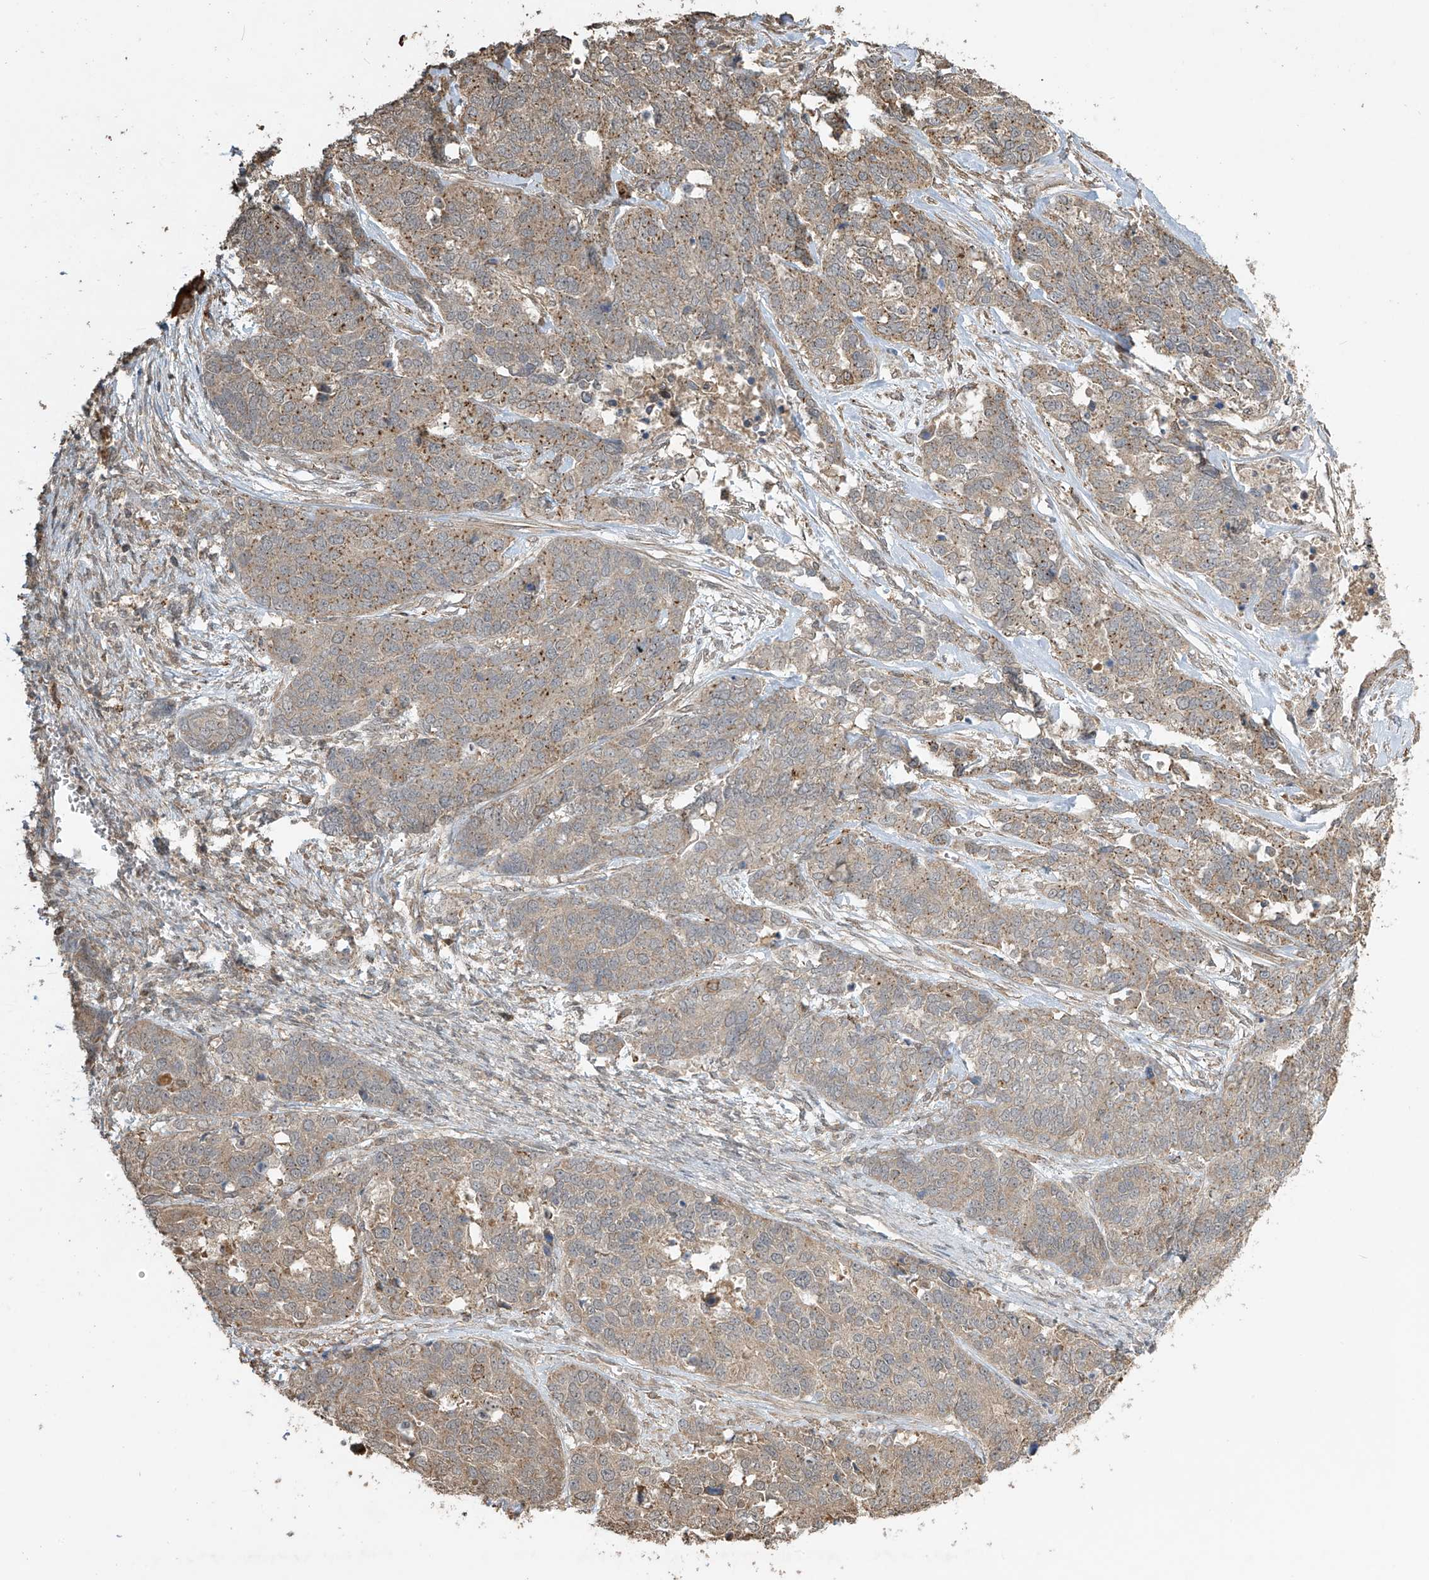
{"staining": {"intensity": "weak", "quantity": ">75%", "location": "cytoplasmic/membranous"}, "tissue": "ovarian cancer", "cell_type": "Tumor cells", "image_type": "cancer", "snomed": [{"axis": "morphology", "description": "Cystadenocarcinoma, serous, NOS"}, {"axis": "topography", "description": "Ovary"}], "caption": "The micrograph displays immunohistochemical staining of serous cystadenocarcinoma (ovarian). There is weak cytoplasmic/membranous expression is appreciated in approximately >75% of tumor cells.", "gene": "SLFN14", "patient": {"sex": "female", "age": 44}}